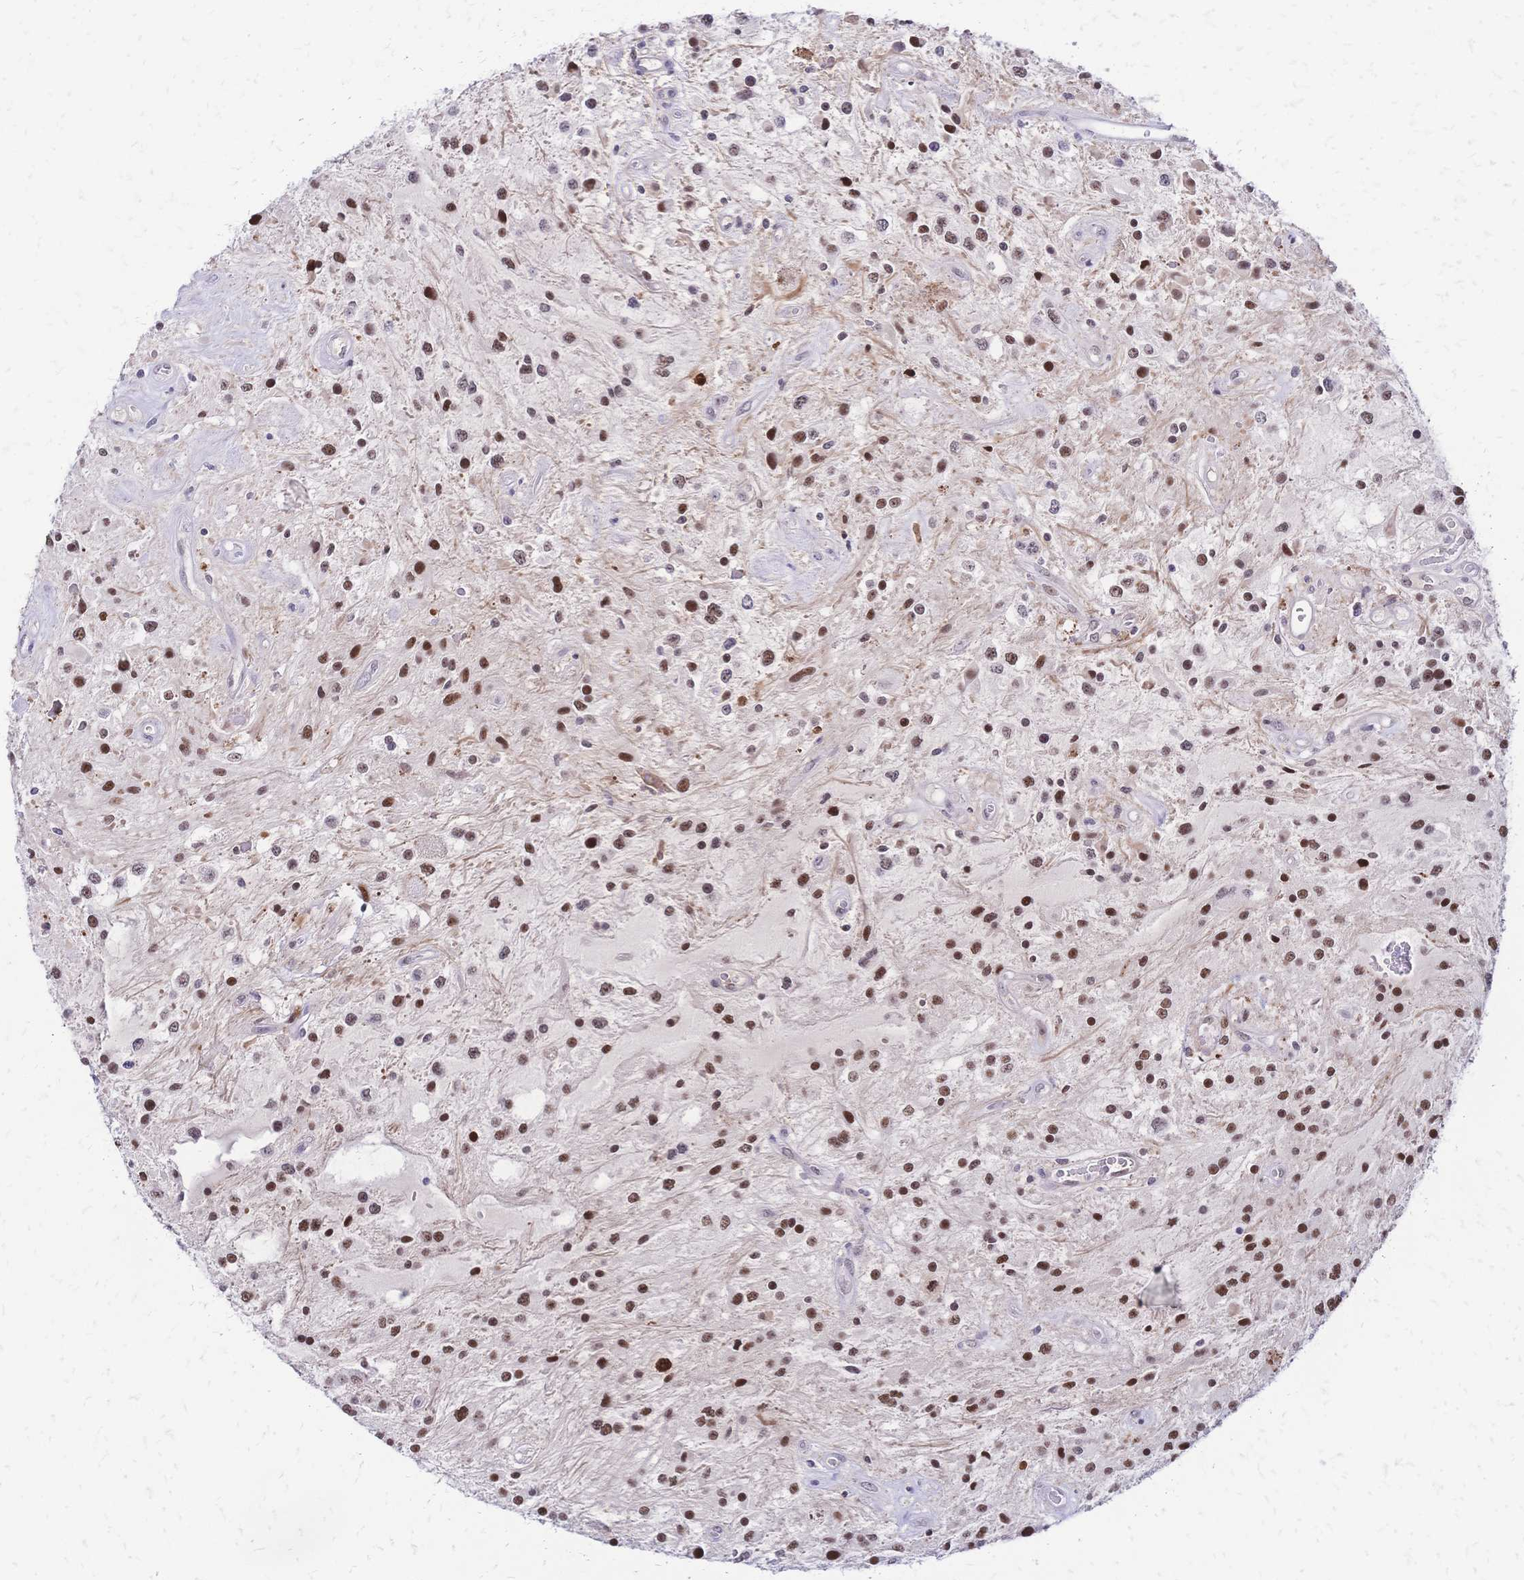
{"staining": {"intensity": "moderate", "quantity": ">75%", "location": "nuclear"}, "tissue": "glioma", "cell_type": "Tumor cells", "image_type": "cancer", "snomed": [{"axis": "morphology", "description": "Glioma, malignant, Low grade"}, {"axis": "topography", "description": "Cerebellum"}], "caption": "Protein staining reveals moderate nuclear positivity in approximately >75% of tumor cells in malignant glioma (low-grade).", "gene": "NFIC", "patient": {"sex": "female", "age": 14}}